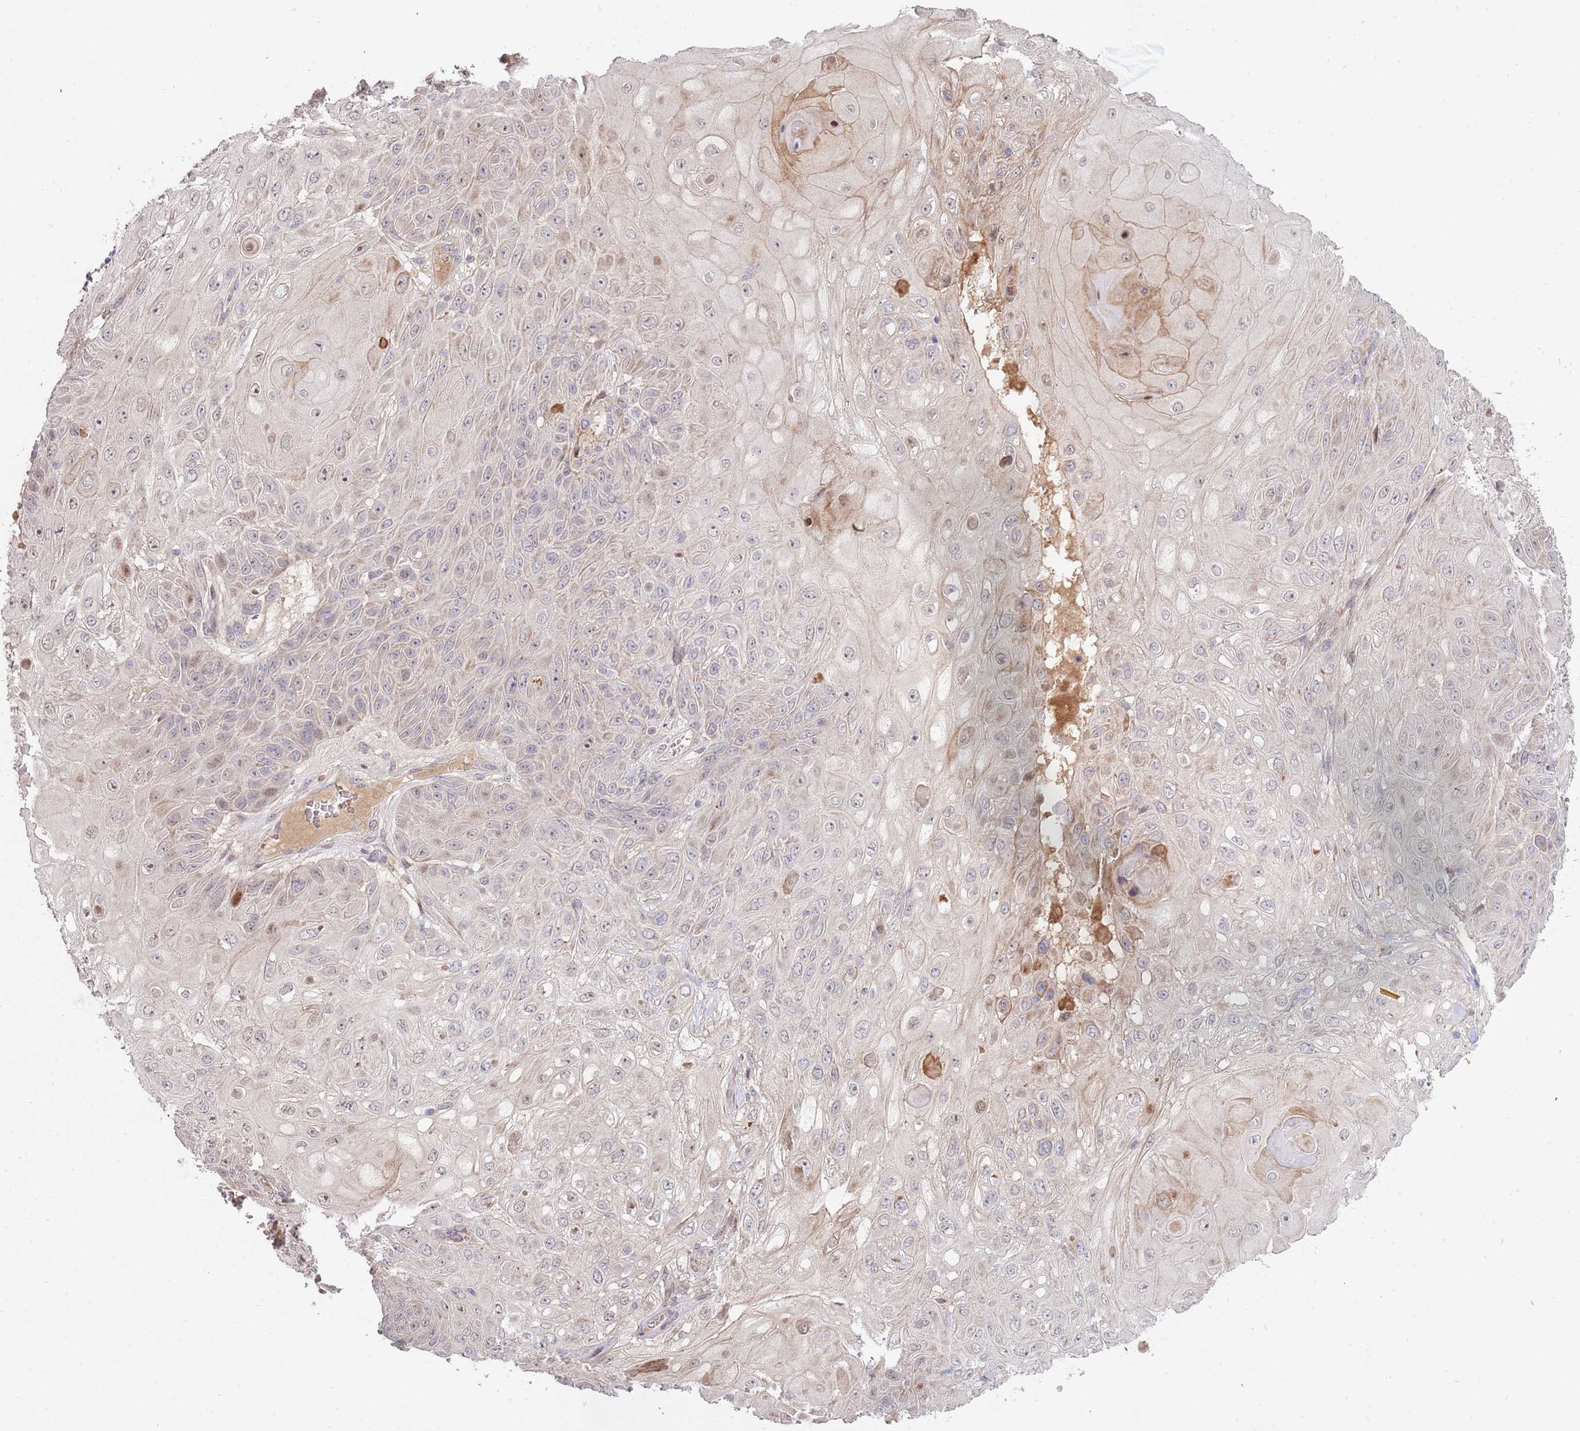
{"staining": {"intensity": "negative", "quantity": "none", "location": "none"}, "tissue": "skin cancer", "cell_type": "Tumor cells", "image_type": "cancer", "snomed": [{"axis": "morphology", "description": "Normal tissue, NOS"}, {"axis": "morphology", "description": "Squamous cell carcinoma, NOS"}, {"axis": "topography", "description": "Skin"}, {"axis": "topography", "description": "Cartilage tissue"}], "caption": "Tumor cells show no significant staining in skin cancer (squamous cell carcinoma). (DAB (3,3'-diaminobenzidine) immunohistochemistry visualized using brightfield microscopy, high magnification).", "gene": "SYNDIG1L", "patient": {"sex": "female", "age": 79}}